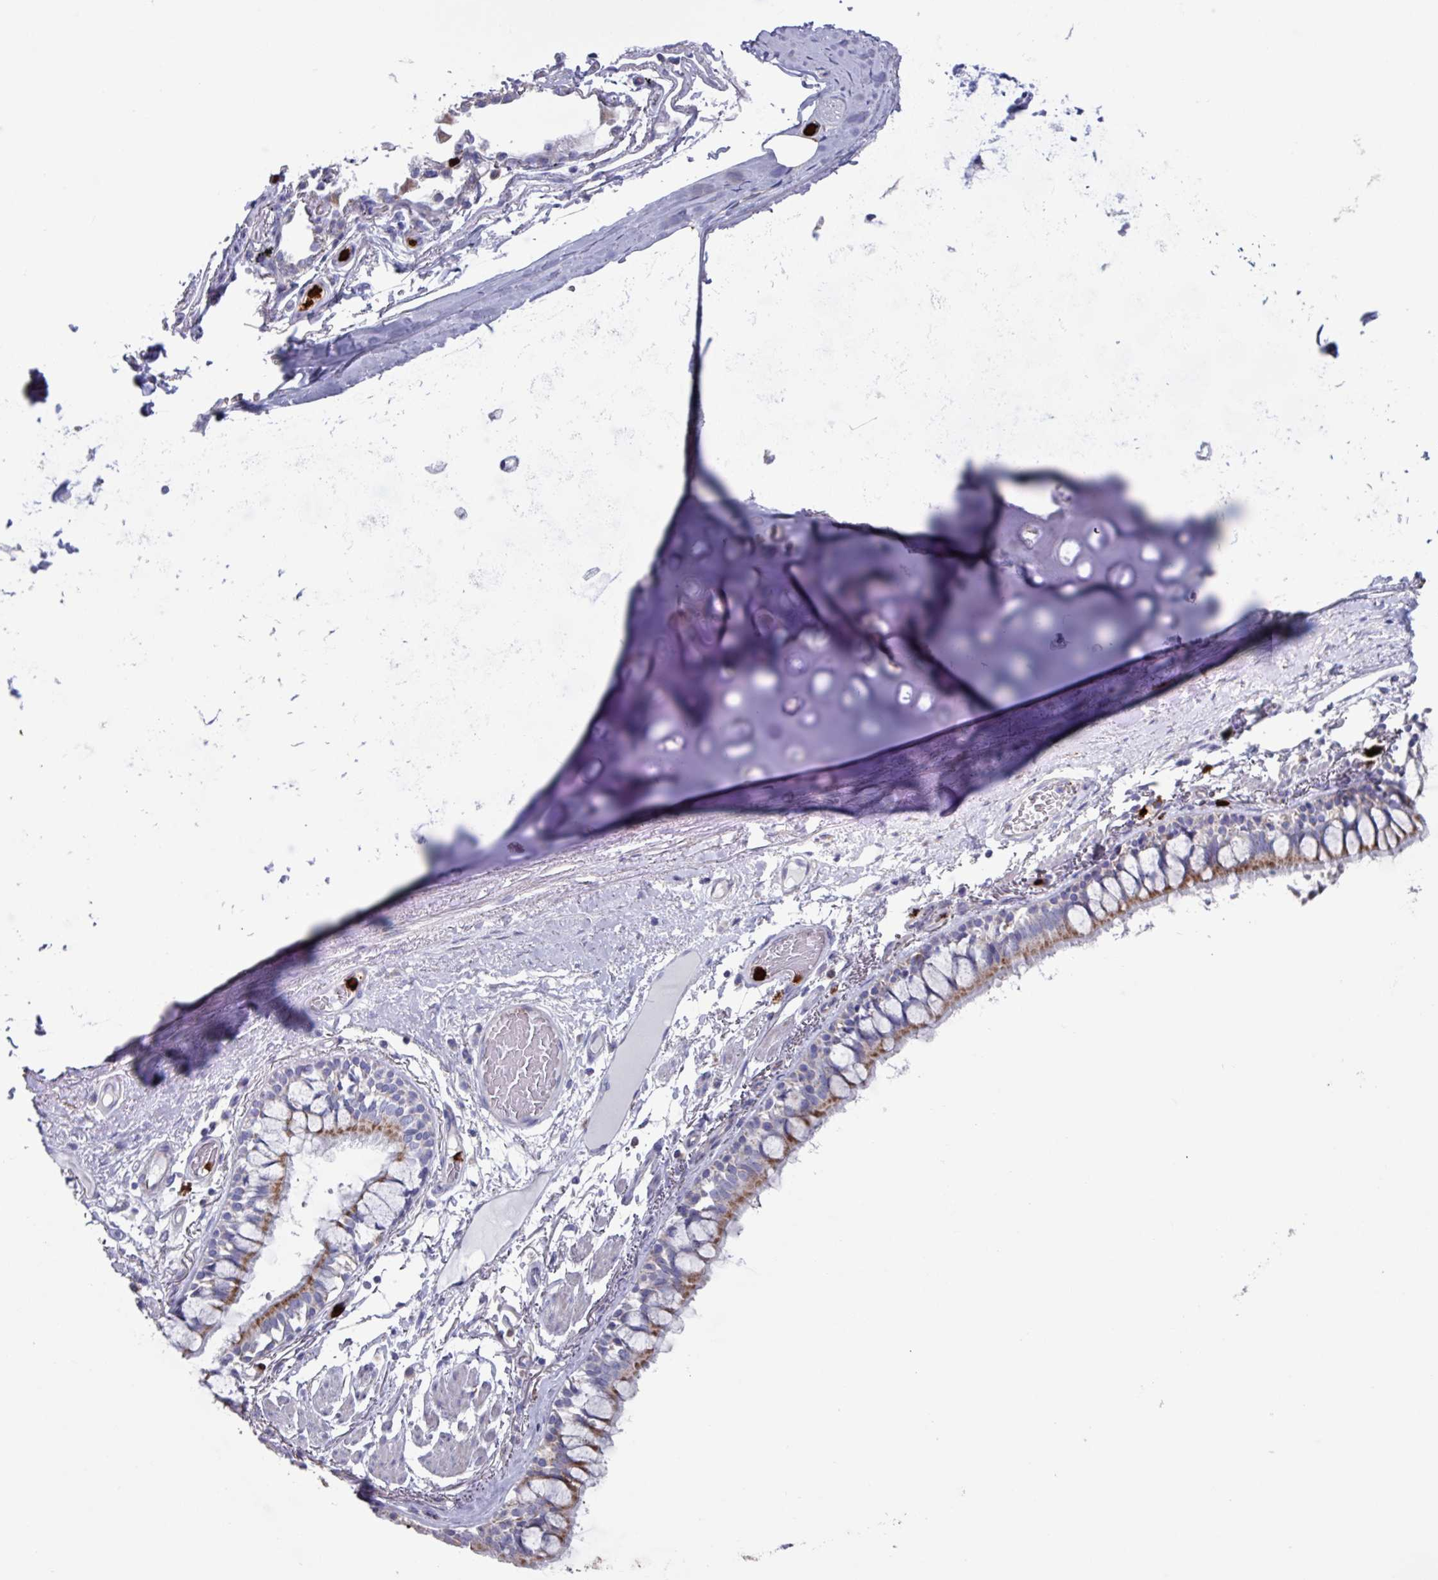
{"staining": {"intensity": "moderate", "quantity": ">75%", "location": "cytoplasmic/membranous"}, "tissue": "bronchus", "cell_type": "Respiratory epithelial cells", "image_type": "normal", "snomed": [{"axis": "morphology", "description": "Normal tissue, NOS"}, {"axis": "topography", "description": "Bronchus"}], "caption": "The photomicrograph exhibits immunohistochemical staining of unremarkable bronchus. There is moderate cytoplasmic/membranous positivity is seen in about >75% of respiratory epithelial cells.", "gene": "UQCC2", "patient": {"sex": "male", "age": 70}}